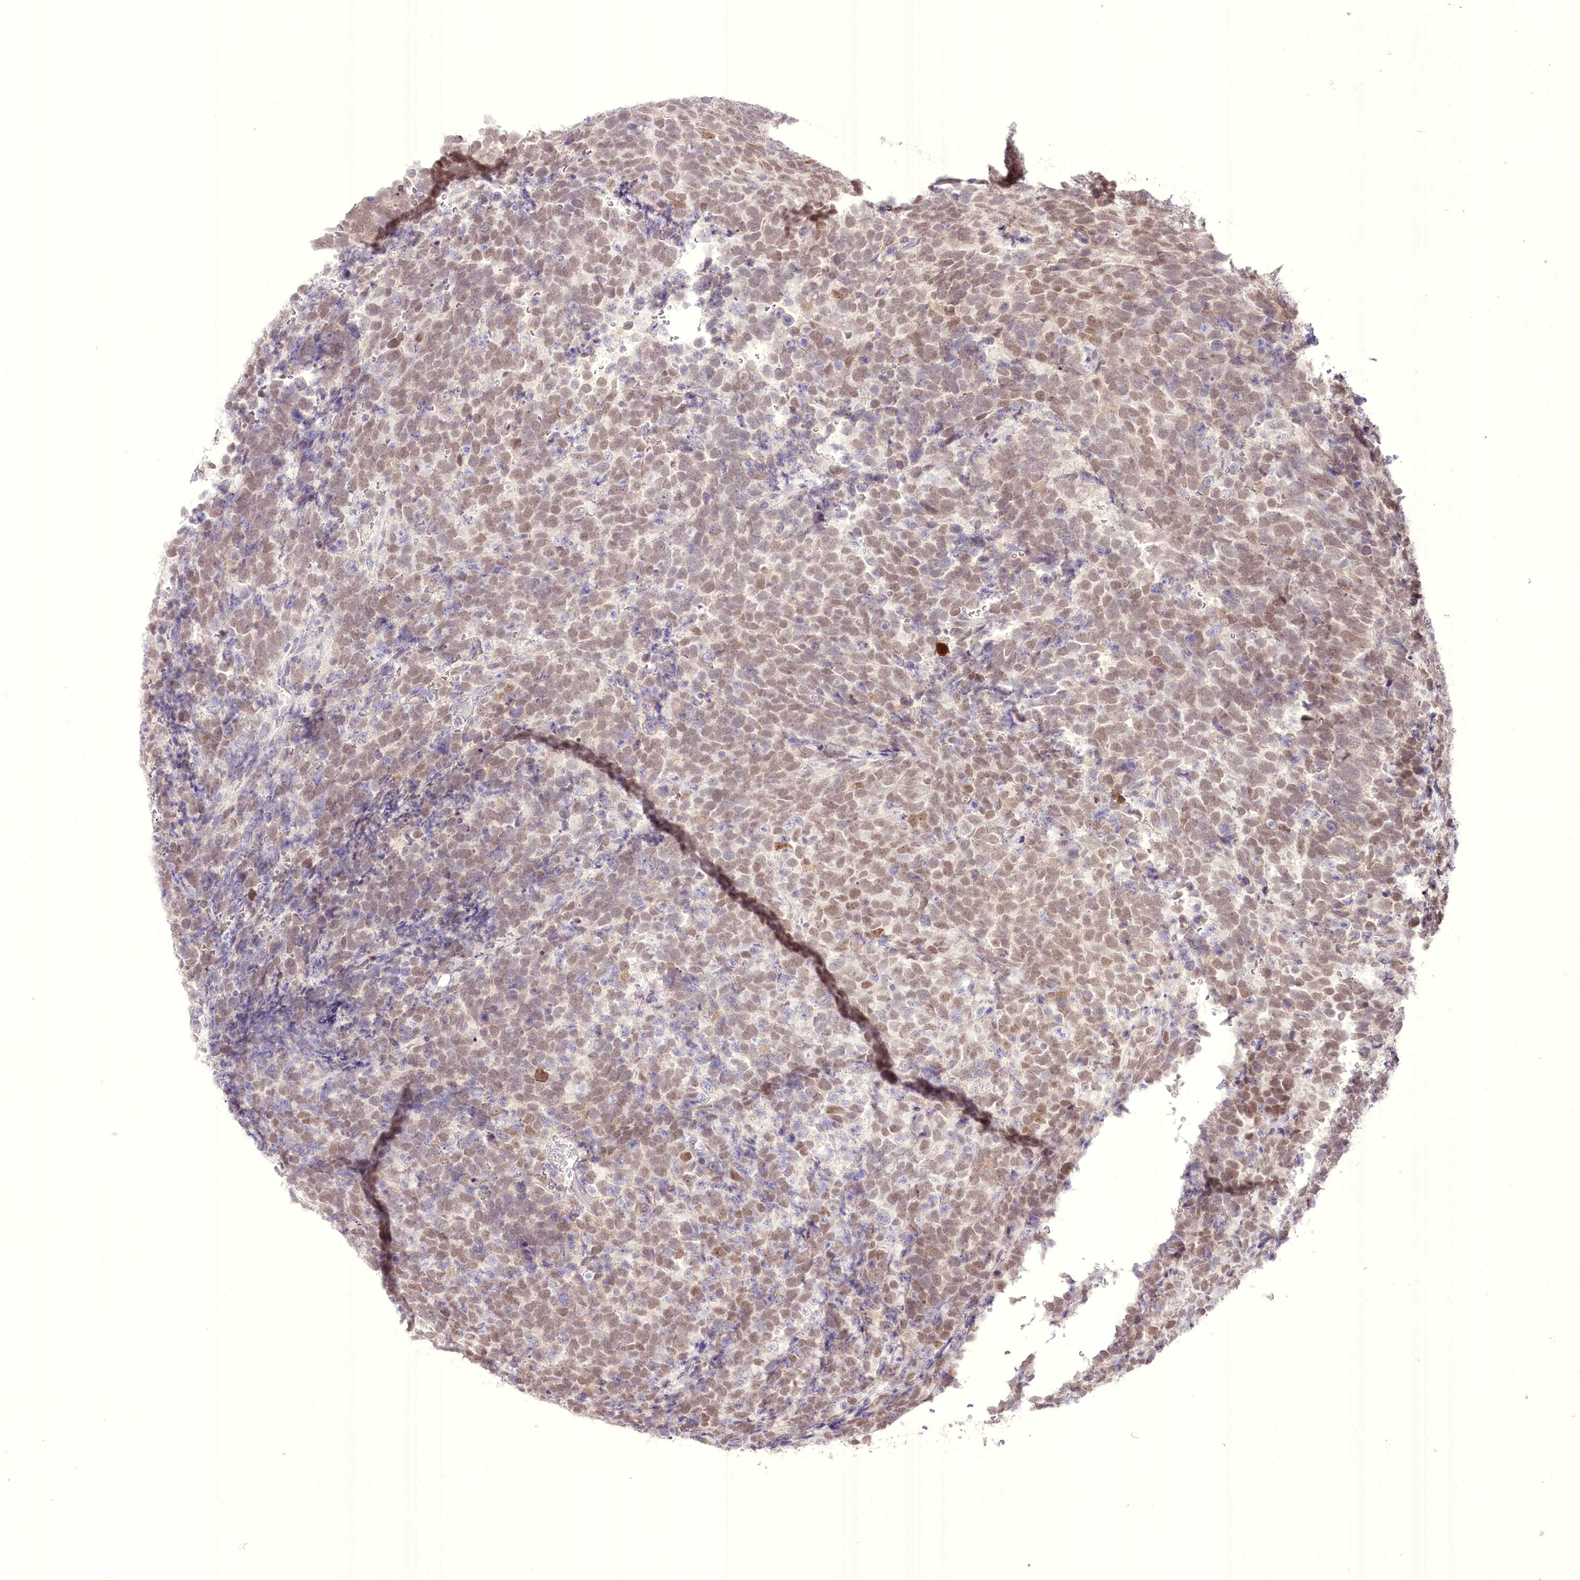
{"staining": {"intensity": "moderate", "quantity": ">75%", "location": "nuclear"}, "tissue": "urothelial cancer", "cell_type": "Tumor cells", "image_type": "cancer", "snomed": [{"axis": "morphology", "description": "Urothelial carcinoma, High grade"}, {"axis": "topography", "description": "Urinary bladder"}], "caption": "A brown stain highlights moderate nuclear staining of a protein in human urothelial cancer tumor cells.", "gene": "SLC39A10", "patient": {"sex": "female", "age": 82}}